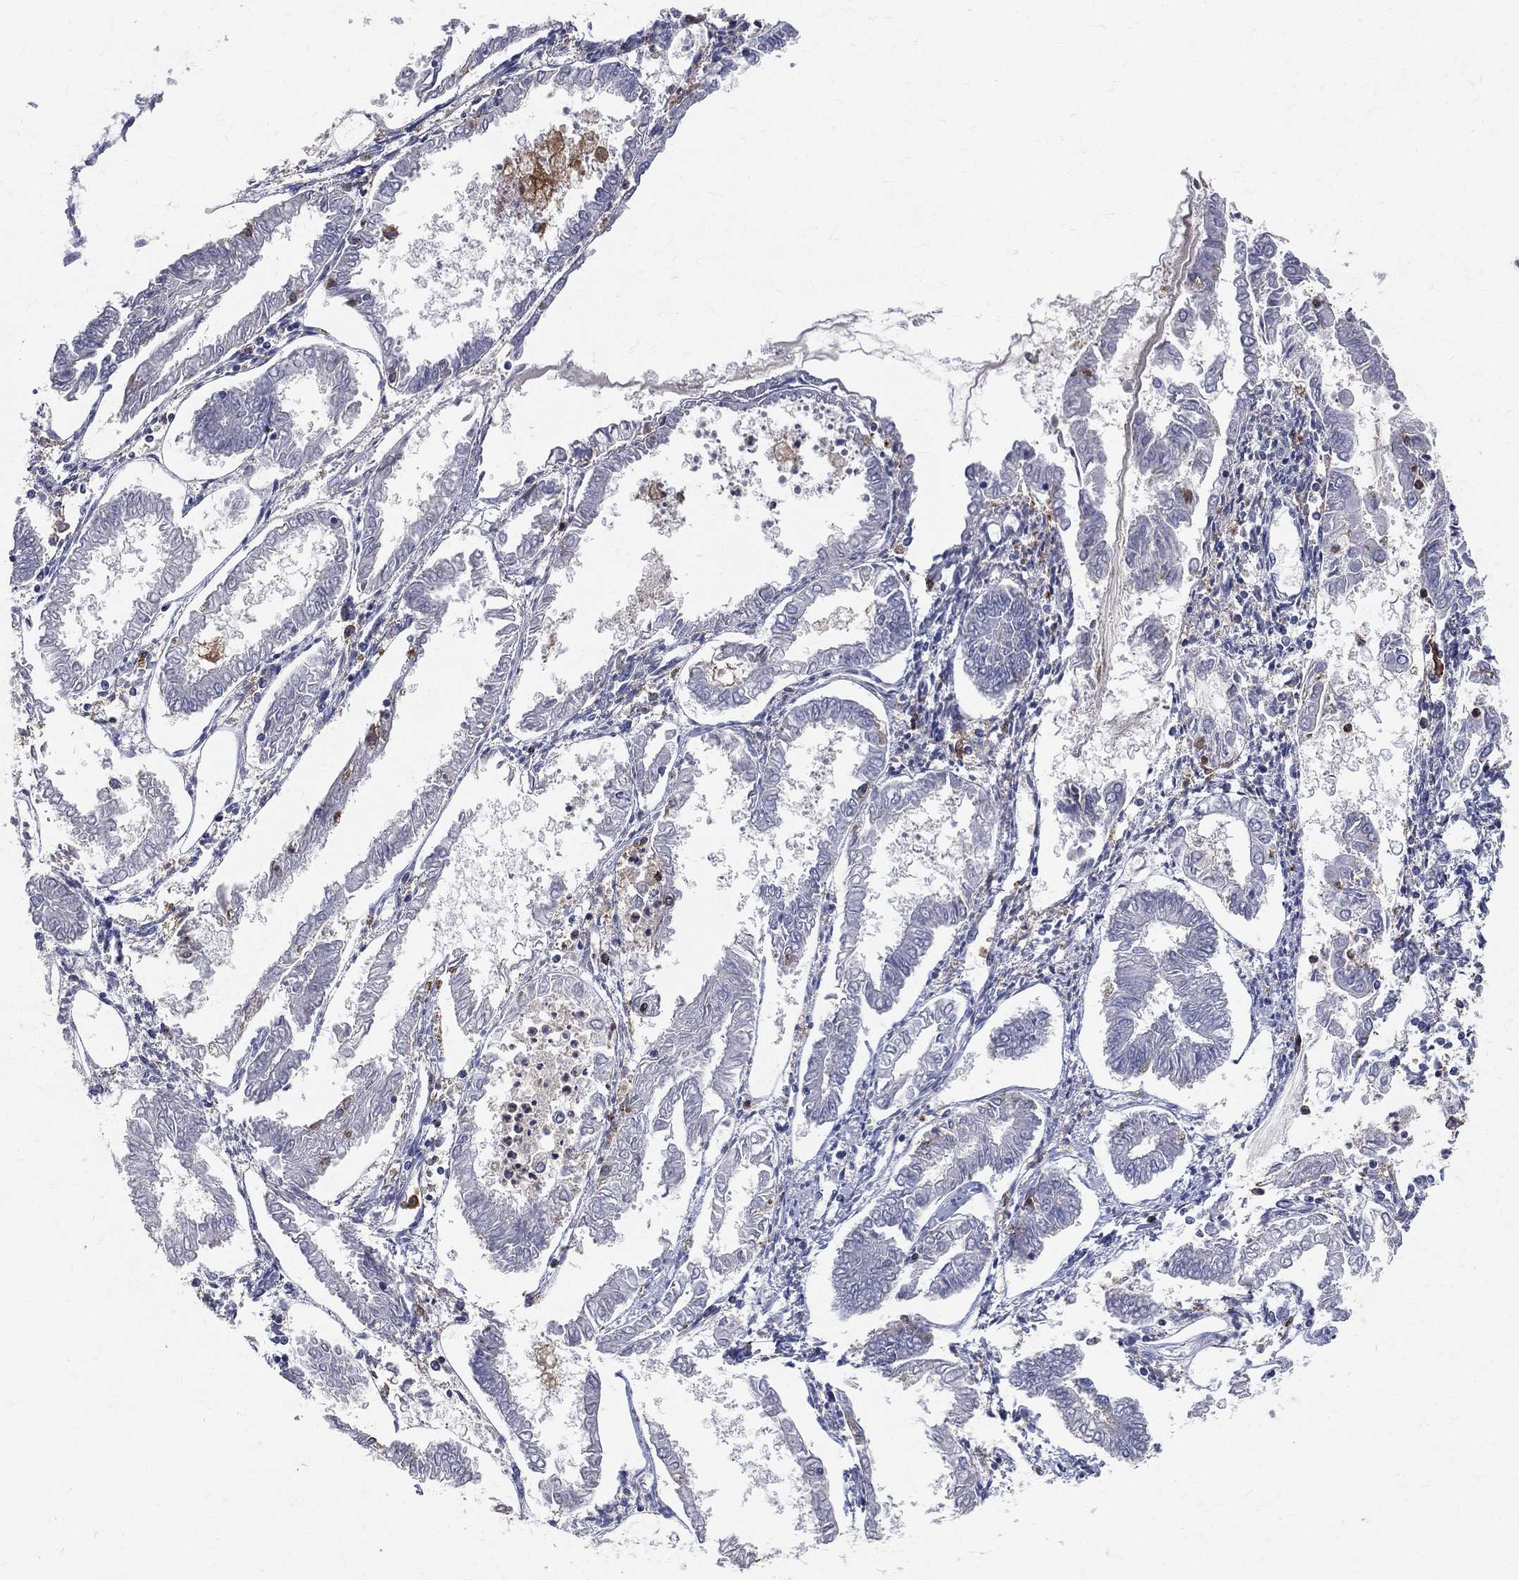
{"staining": {"intensity": "negative", "quantity": "none", "location": "none"}, "tissue": "endometrial cancer", "cell_type": "Tumor cells", "image_type": "cancer", "snomed": [{"axis": "morphology", "description": "Adenocarcinoma, NOS"}, {"axis": "topography", "description": "Endometrium"}], "caption": "A high-resolution image shows immunohistochemistry staining of adenocarcinoma (endometrial), which displays no significant staining in tumor cells. (Immunohistochemistry (ihc), brightfield microscopy, high magnification).", "gene": "CD33", "patient": {"sex": "female", "age": 68}}